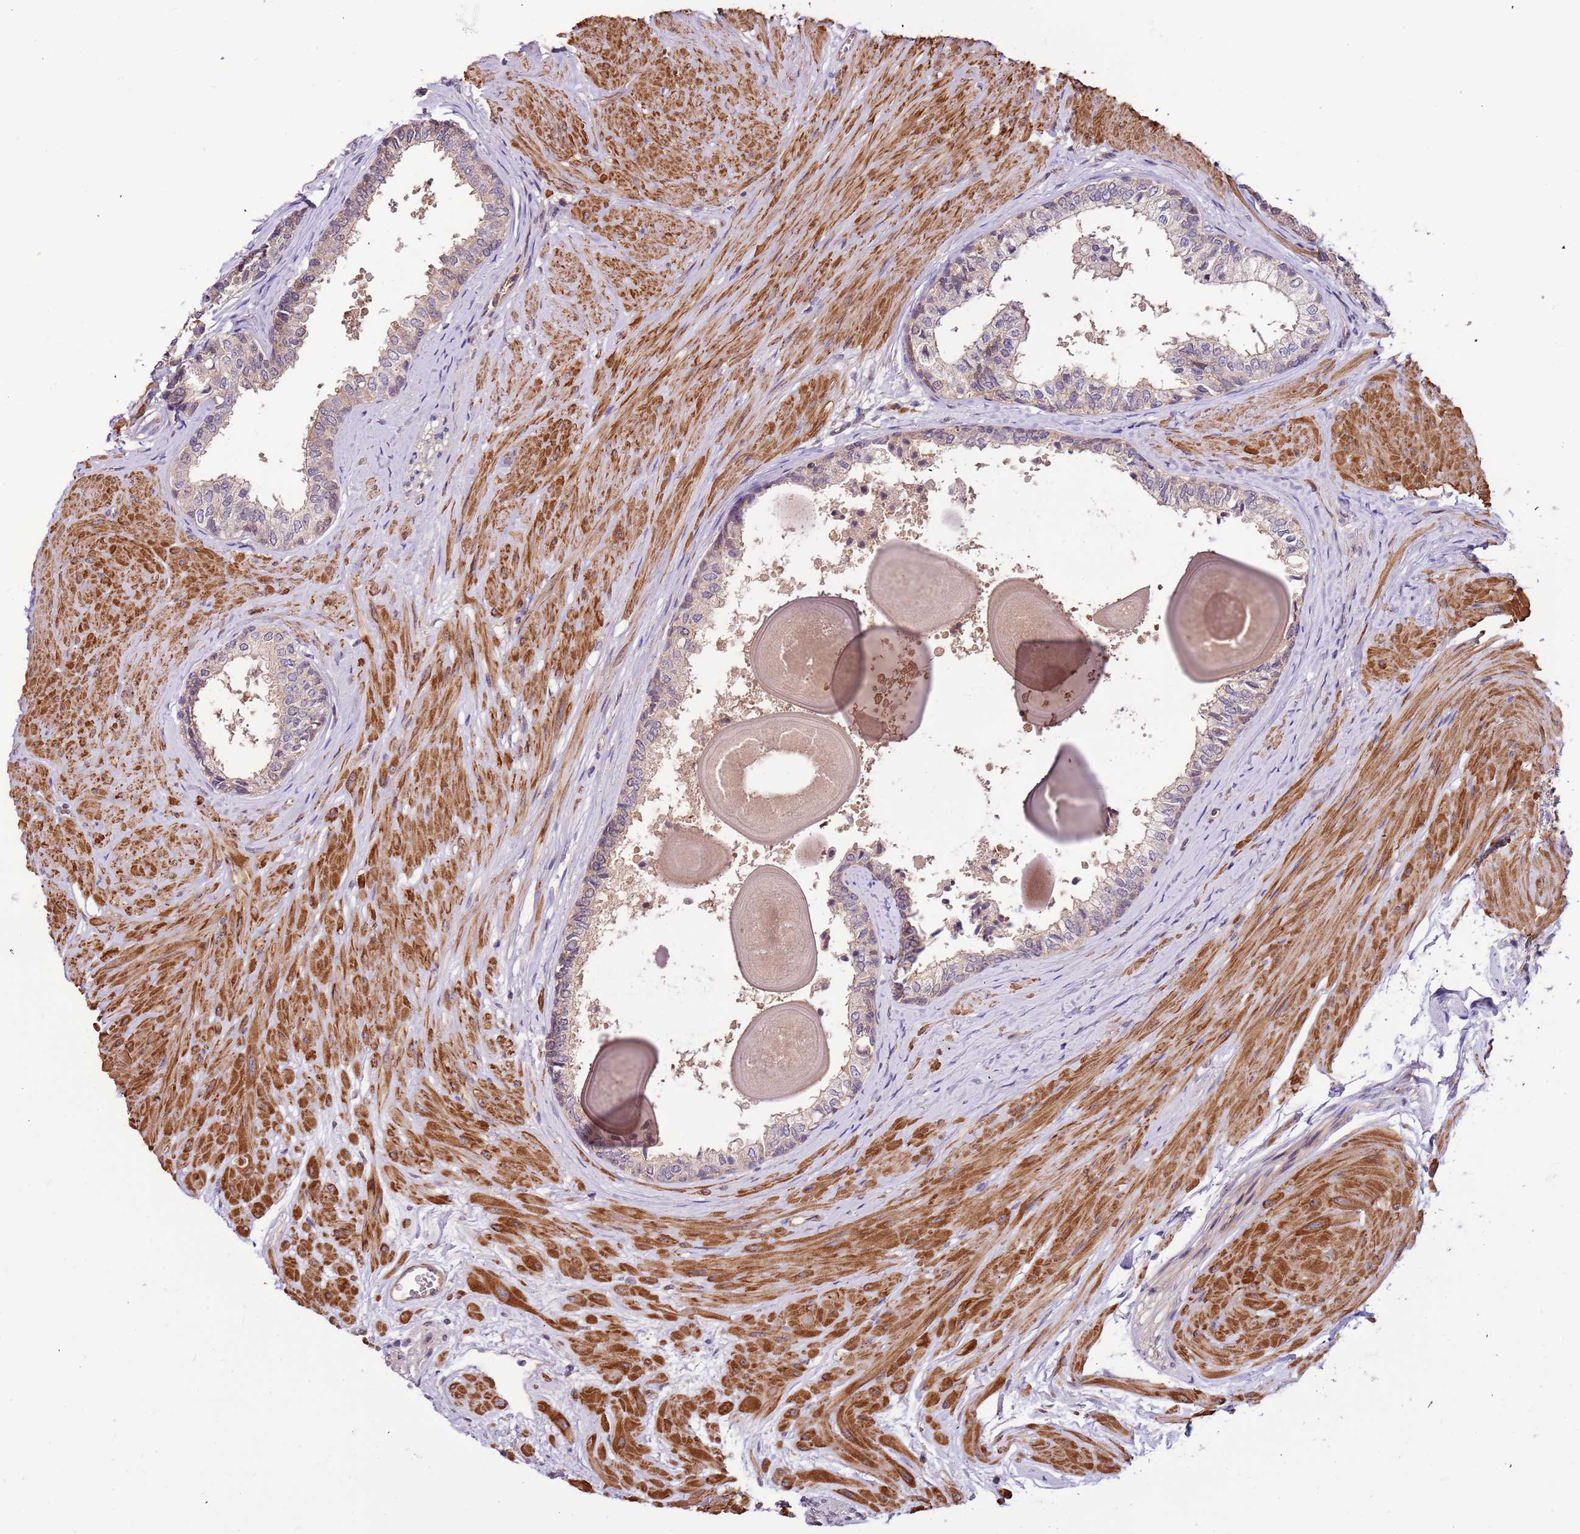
{"staining": {"intensity": "moderate", "quantity": "<25%", "location": "cytoplasmic/membranous"}, "tissue": "prostate", "cell_type": "Glandular cells", "image_type": "normal", "snomed": [{"axis": "morphology", "description": "Normal tissue, NOS"}, {"axis": "topography", "description": "Prostate"}], "caption": "Prostate stained for a protein (brown) shows moderate cytoplasmic/membranous positive expression in about <25% of glandular cells.", "gene": "LAMB4", "patient": {"sex": "male", "age": 48}}